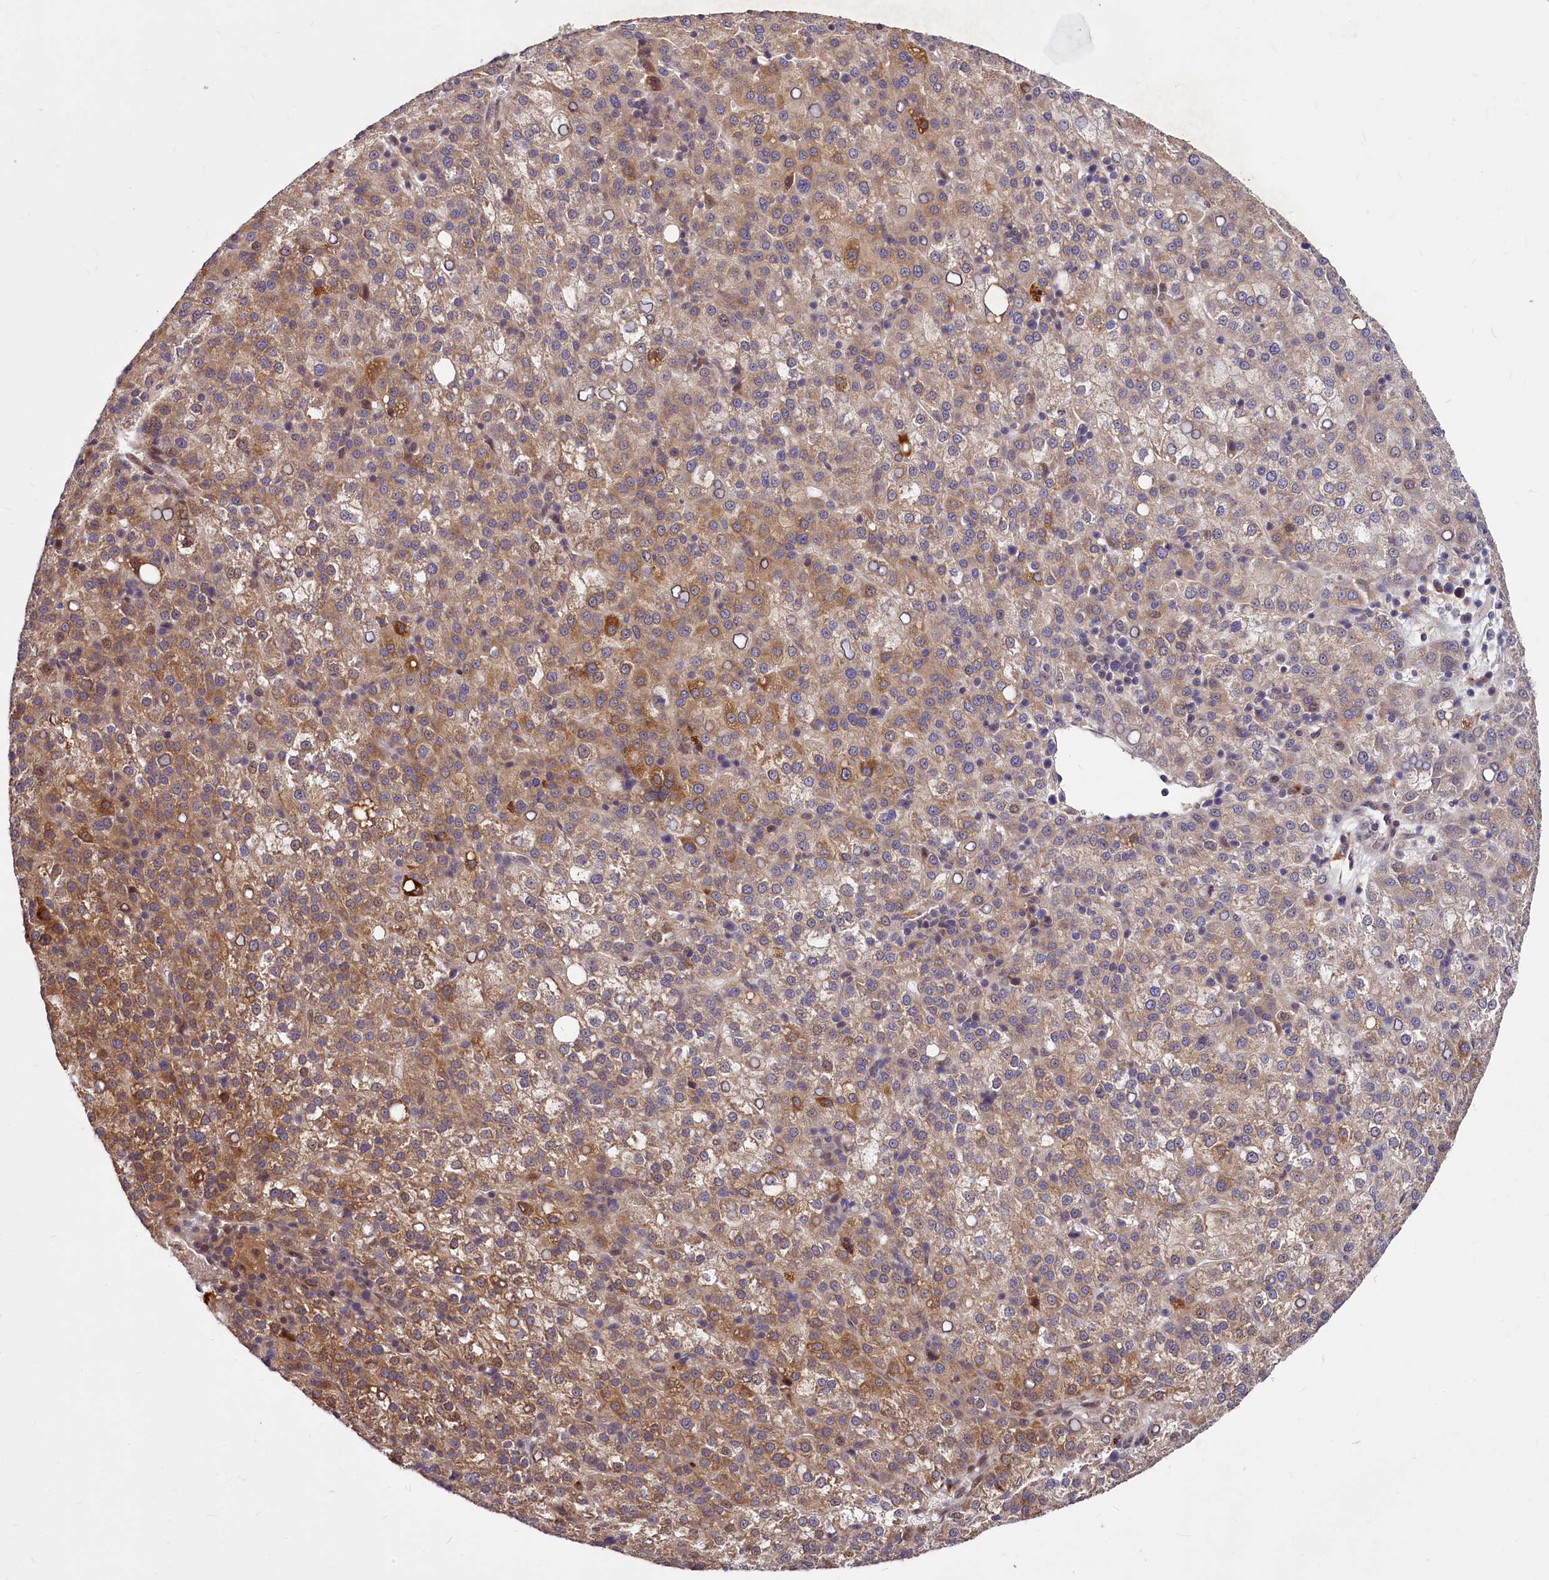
{"staining": {"intensity": "moderate", "quantity": "25%-75%", "location": "cytoplasmic/membranous"}, "tissue": "liver cancer", "cell_type": "Tumor cells", "image_type": "cancer", "snomed": [{"axis": "morphology", "description": "Carcinoma, Hepatocellular, NOS"}, {"axis": "topography", "description": "Liver"}], "caption": "Protein expression analysis of liver cancer (hepatocellular carcinoma) displays moderate cytoplasmic/membranous expression in approximately 25%-75% of tumor cells.", "gene": "MAML2", "patient": {"sex": "female", "age": 58}}